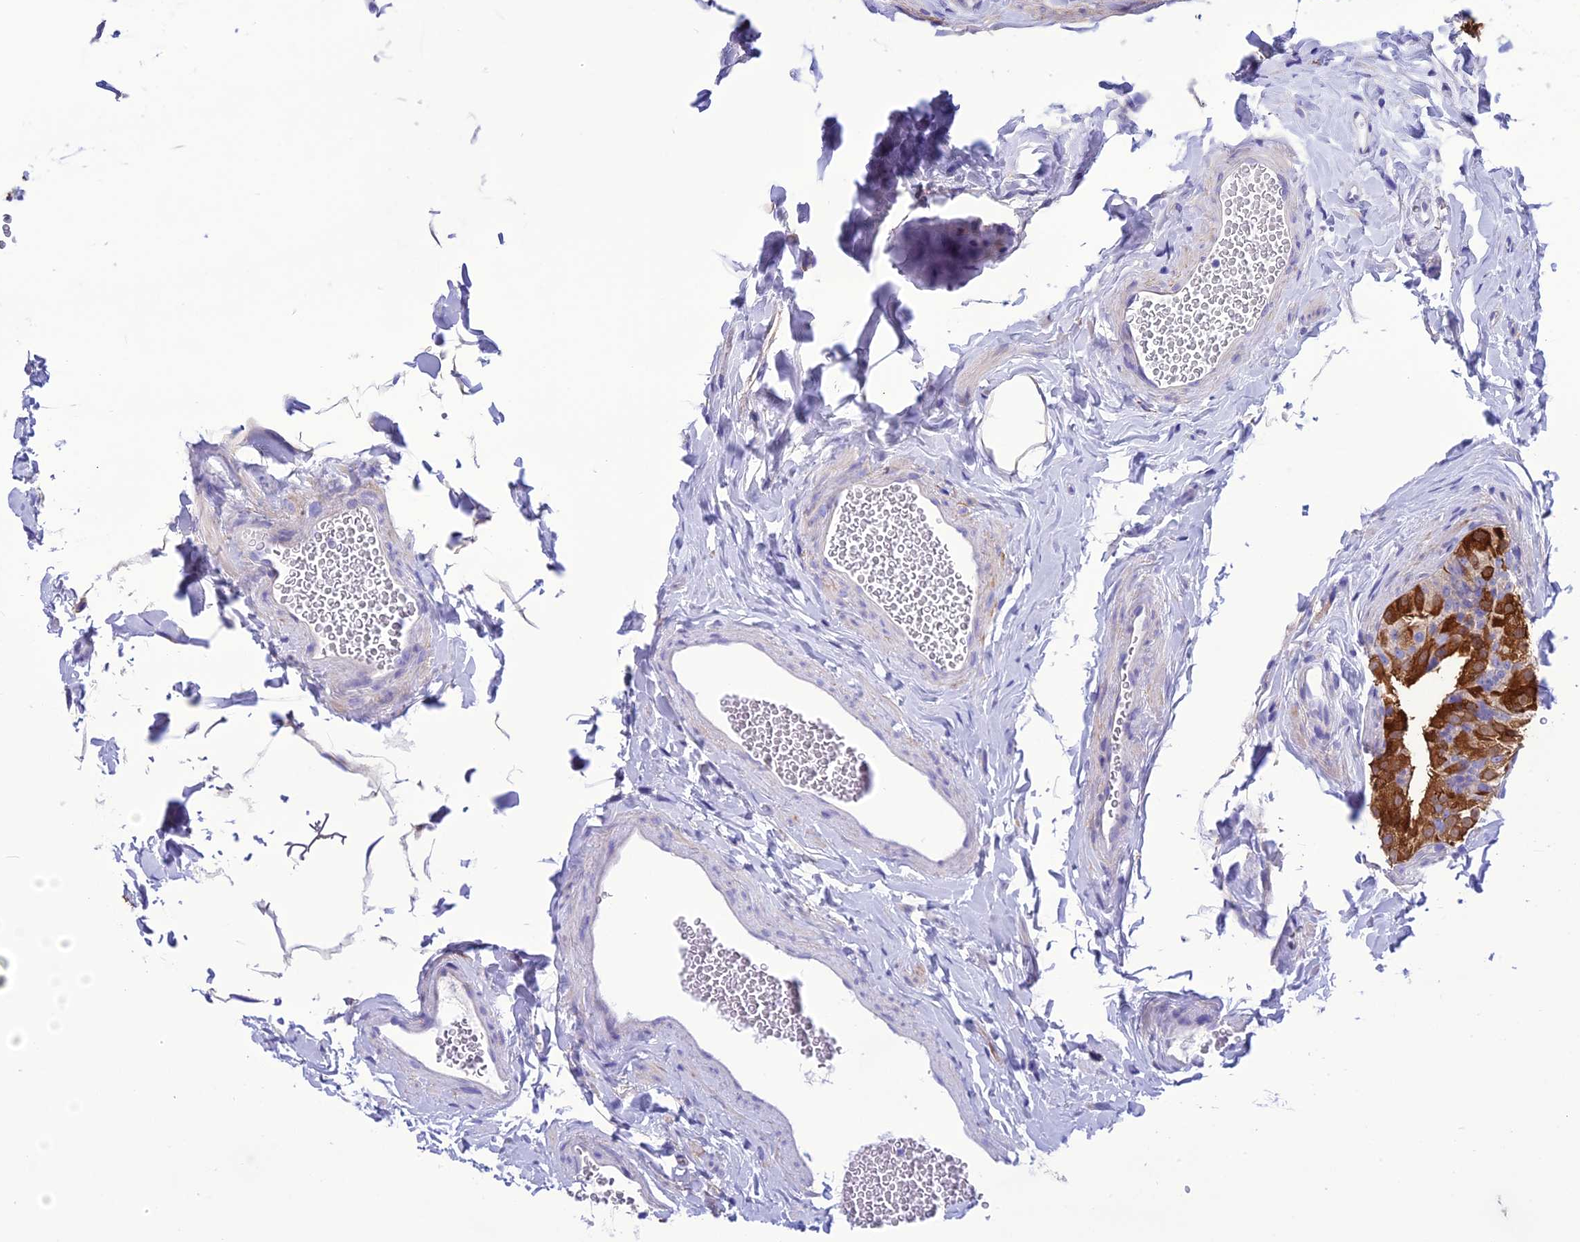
{"staining": {"intensity": "negative", "quantity": "none", "location": "none"}, "tissue": "epididymis", "cell_type": "Glandular cells", "image_type": "normal", "snomed": [{"axis": "morphology", "description": "Normal tissue, NOS"}, {"axis": "topography", "description": "Epididymis"}], "caption": "This is a photomicrograph of immunohistochemistry (IHC) staining of benign epididymis, which shows no positivity in glandular cells. Brightfield microscopy of immunohistochemistry (IHC) stained with DAB (3,3'-diaminobenzidine) (brown) and hematoxylin (blue), captured at high magnification.", "gene": "BBS2", "patient": {"sex": "male", "age": 49}}